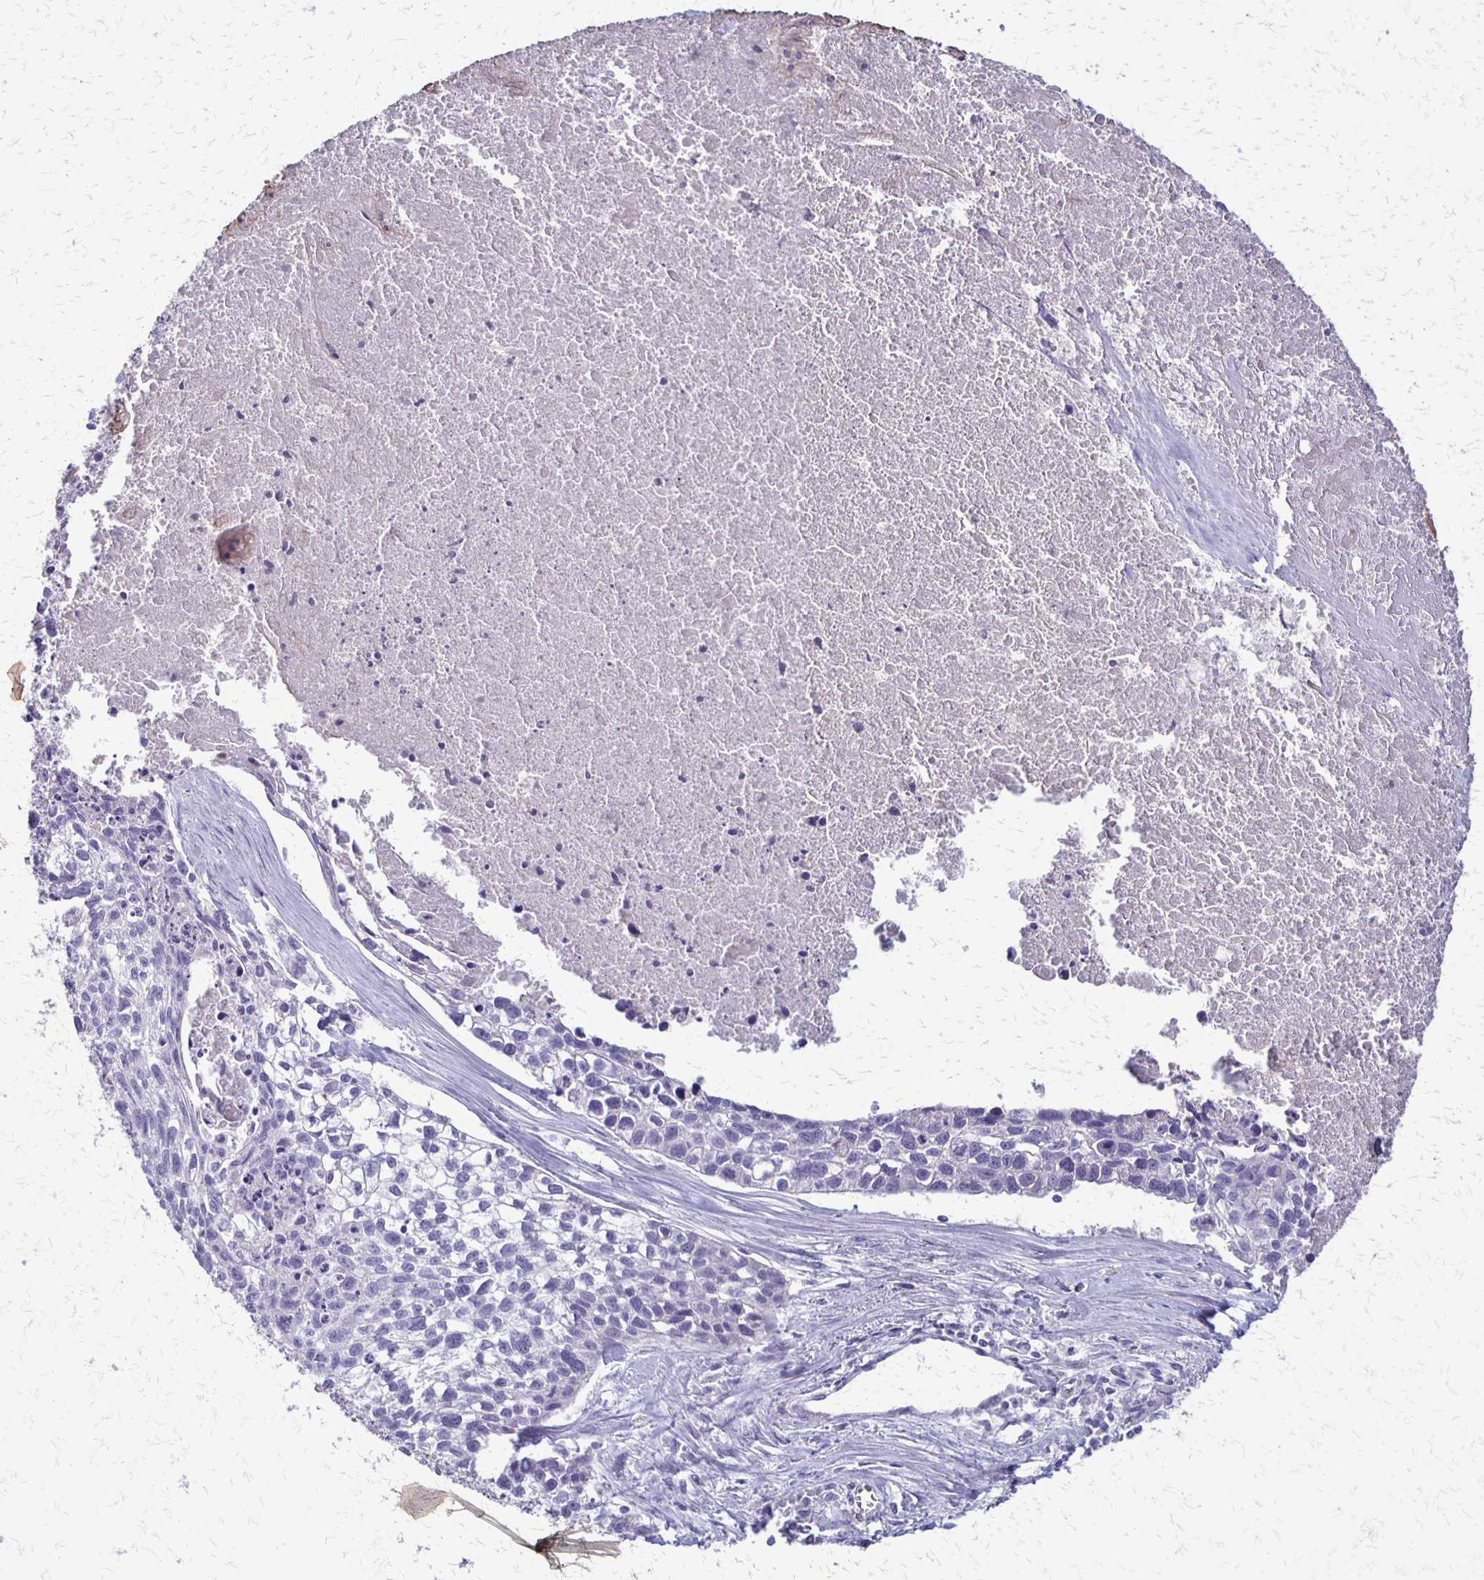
{"staining": {"intensity": "negative", "quantity": "none", "location": "none"}, "tissue": "lung cancer", "cell_type": "Tumor cells", "image_type": "cancer", "snomed": [{"axis": "morphology", "description": "Squamous cell carcinoma, NOS"}, {"axis": "topography", "description": "Lung"}], "caption": "A high-resolution image shows immunohistochemistry (IHC) staining of lung squamous cell carcinoma, which exhibits no significant staining in tumor cells. The staining is performed using DAB brown chromogen with nuclei counter-stained in using hematoxylin.", "gene": "SEPTIN5", "patient": {"sex": "male", "age": 74}}